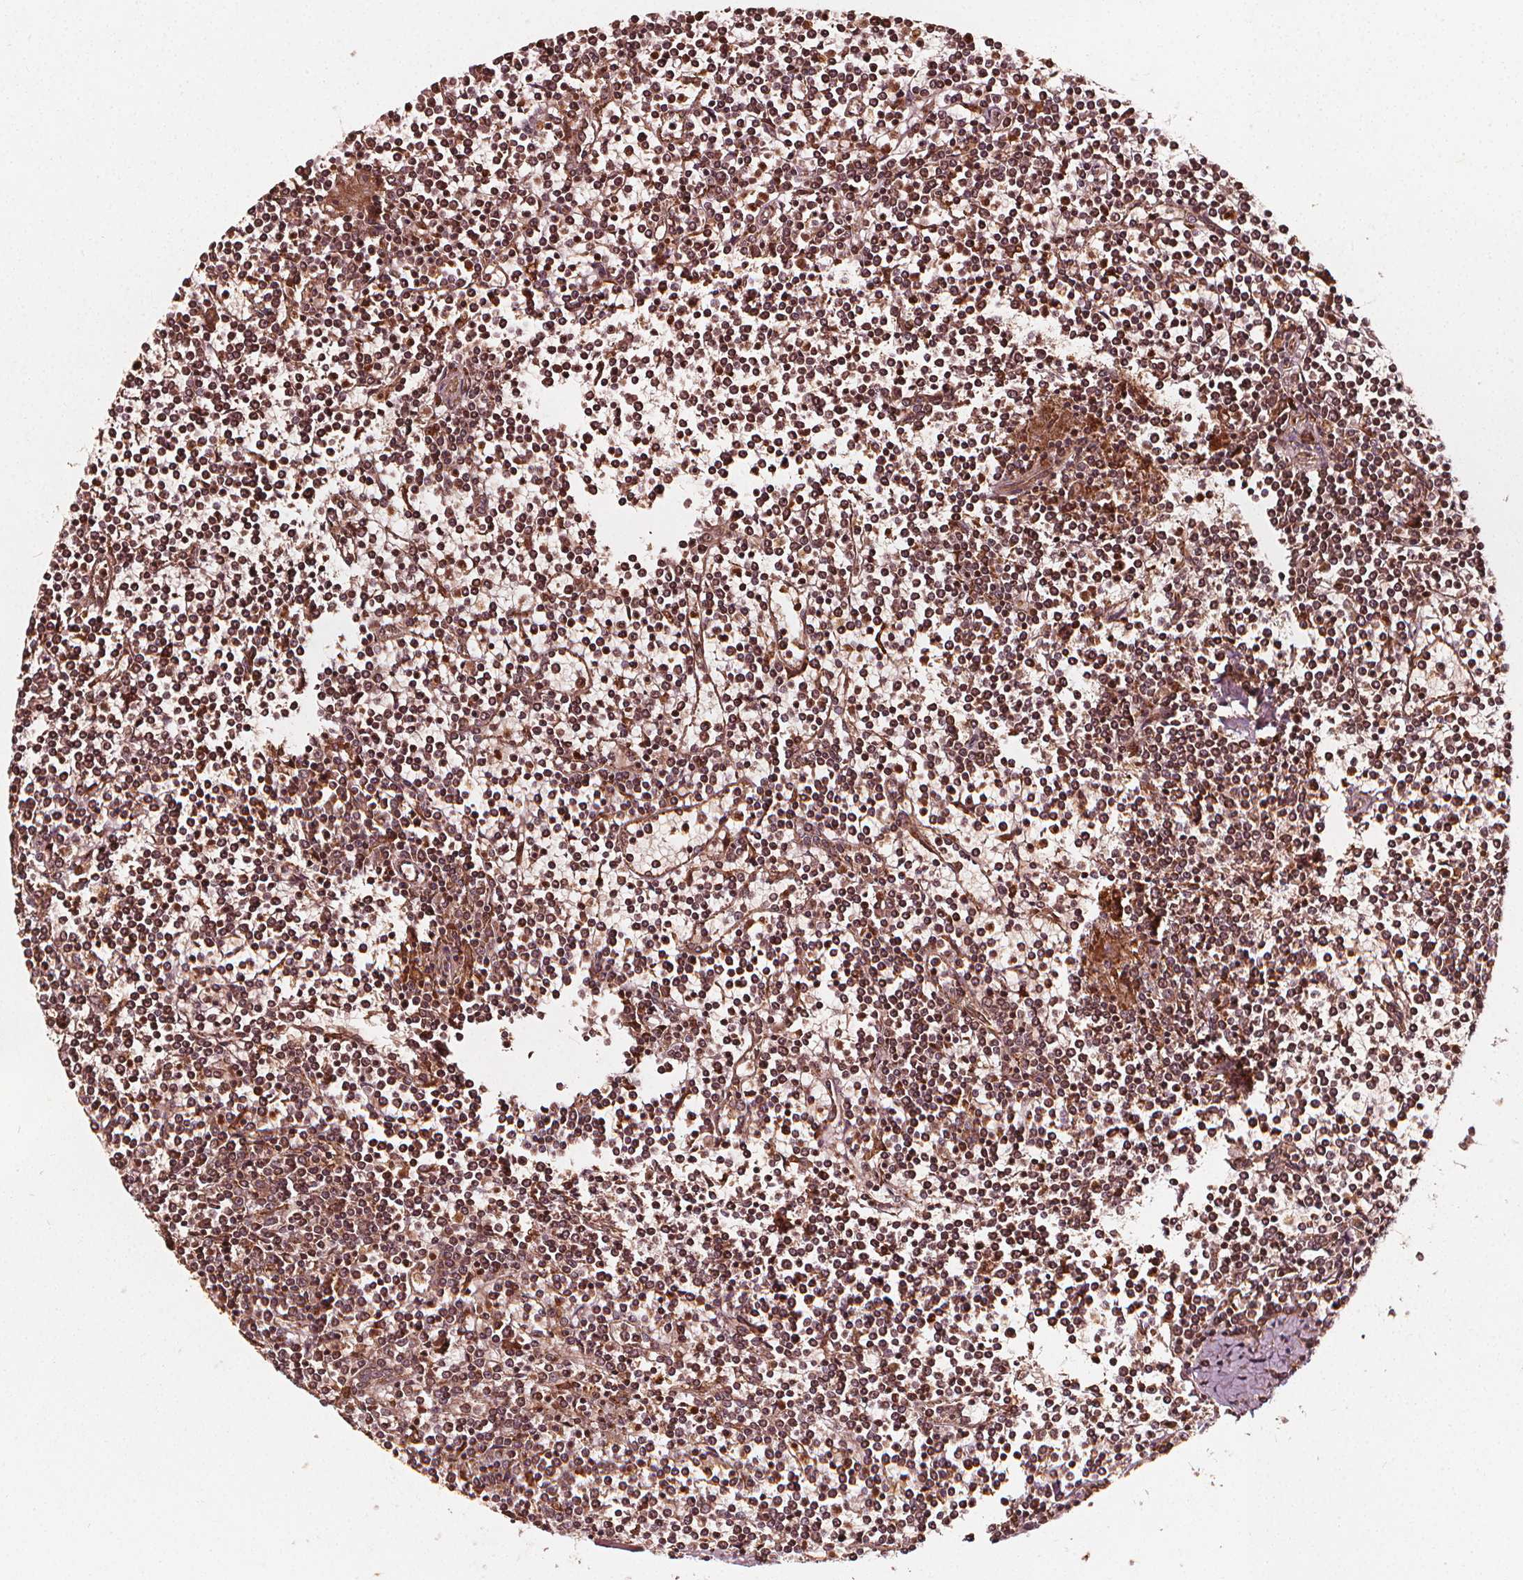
{"staining": {"intensity": "moderate", "quantity": ">75%", "location": "cytoplasmic/membranous,nuclear"}, "tissue": "lymphoma", "cell_type": "Tumor cells", "image_type": "cancer", "snomed": [{"axis": "morphology", "description": "Malignant lymphoma, non-Hodgkin's type, Low grade"}, {"axis": "topography", "description": "Spleen"}], "caption": "This is an image of immunohistochemistry staining of lymphoma, which shows moderate positivity in the cytoplasmic/membranous and nuclear of tumor cells.", "gene": "NPC1", "patient": {"sex": "female", "age": 19}}